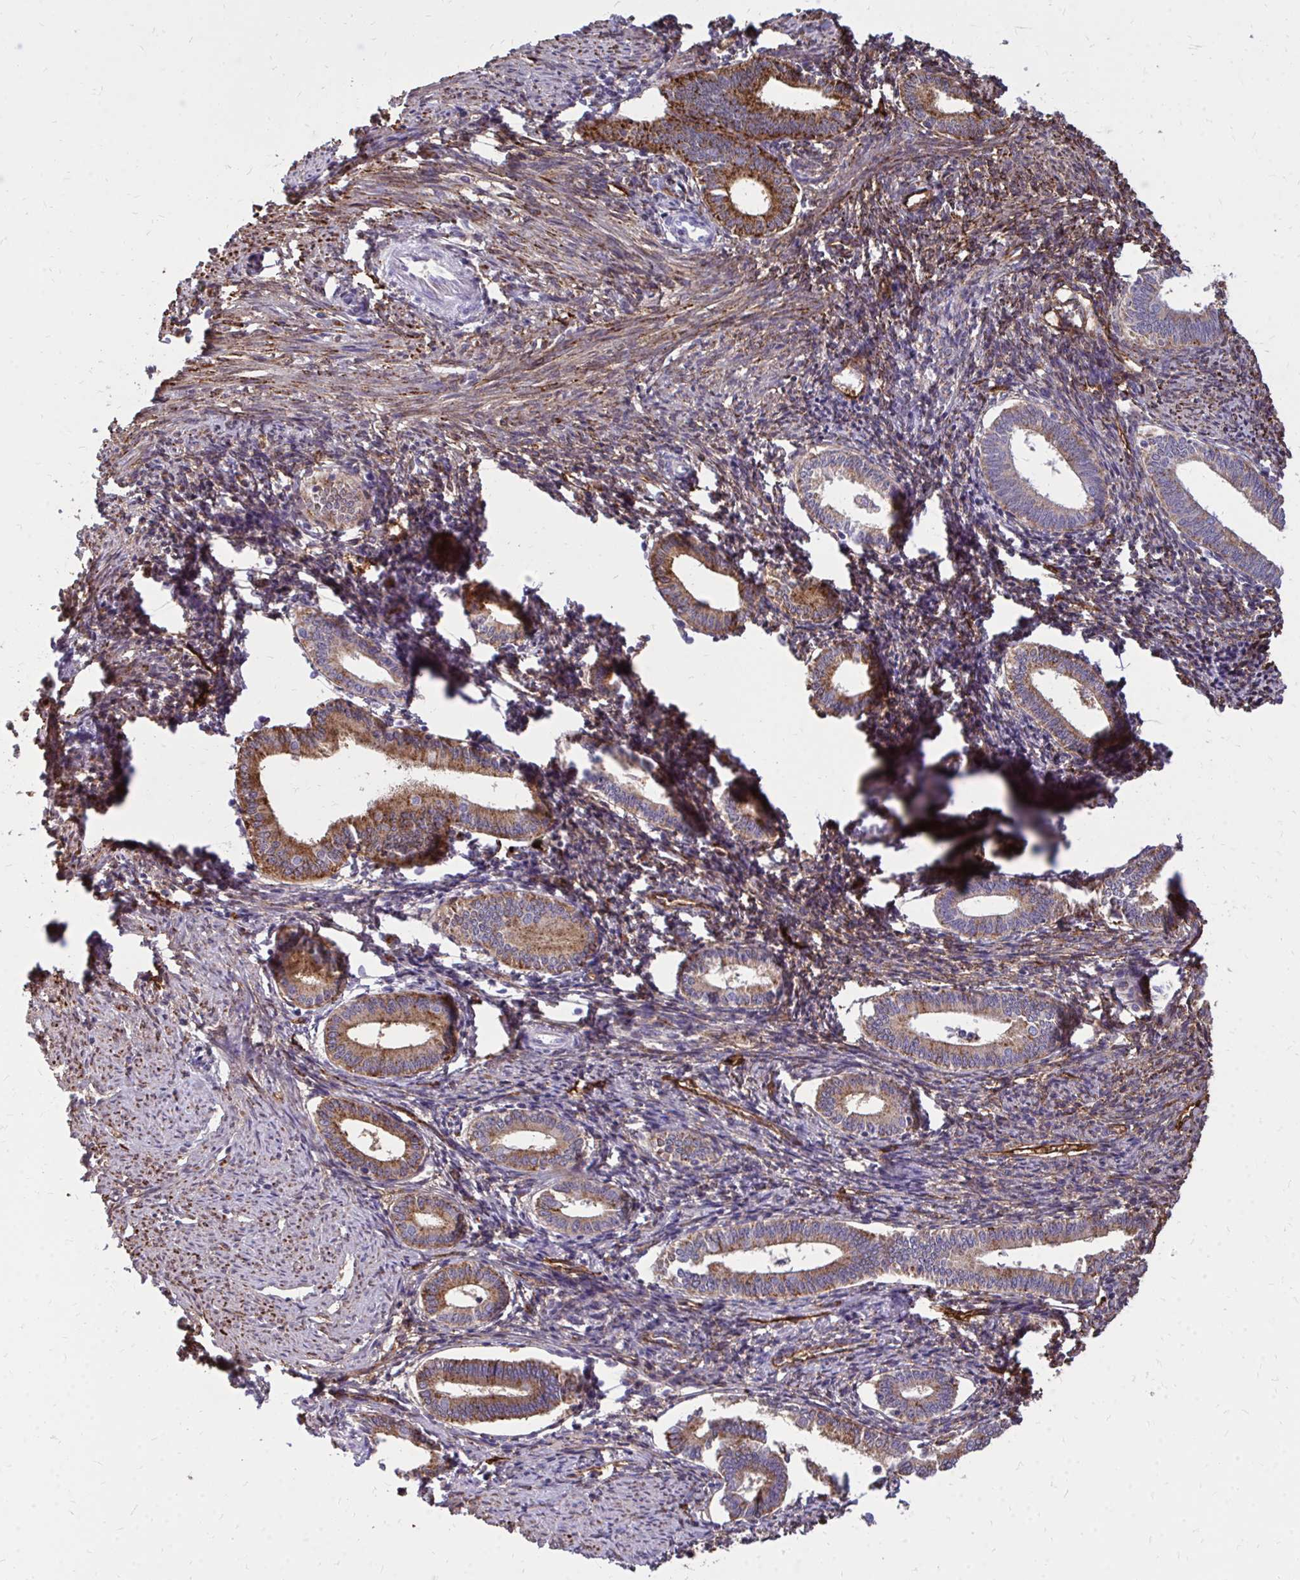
{"staining": {"intensity": "moderate", "quantity": "25%-75%", "location": "cytoplasmic/membranous"}, "tissue": "endometrium", "cell_type": "Cells in endometrial stroma", "image_type": "normal", "snomed": [{"axis": "morphology", "description": "Normal tissue, NOS"}, {"axis": "topography", "description": "Endometrium"}], "caption": "Protein staining displays moderate cytoplasmic/membranous positivity in about 25%-75% of cells in endometrial stroma in benign endometrium.", "gene": "MARCKSL1", "patient": {"sex": "female", "age": 41}}